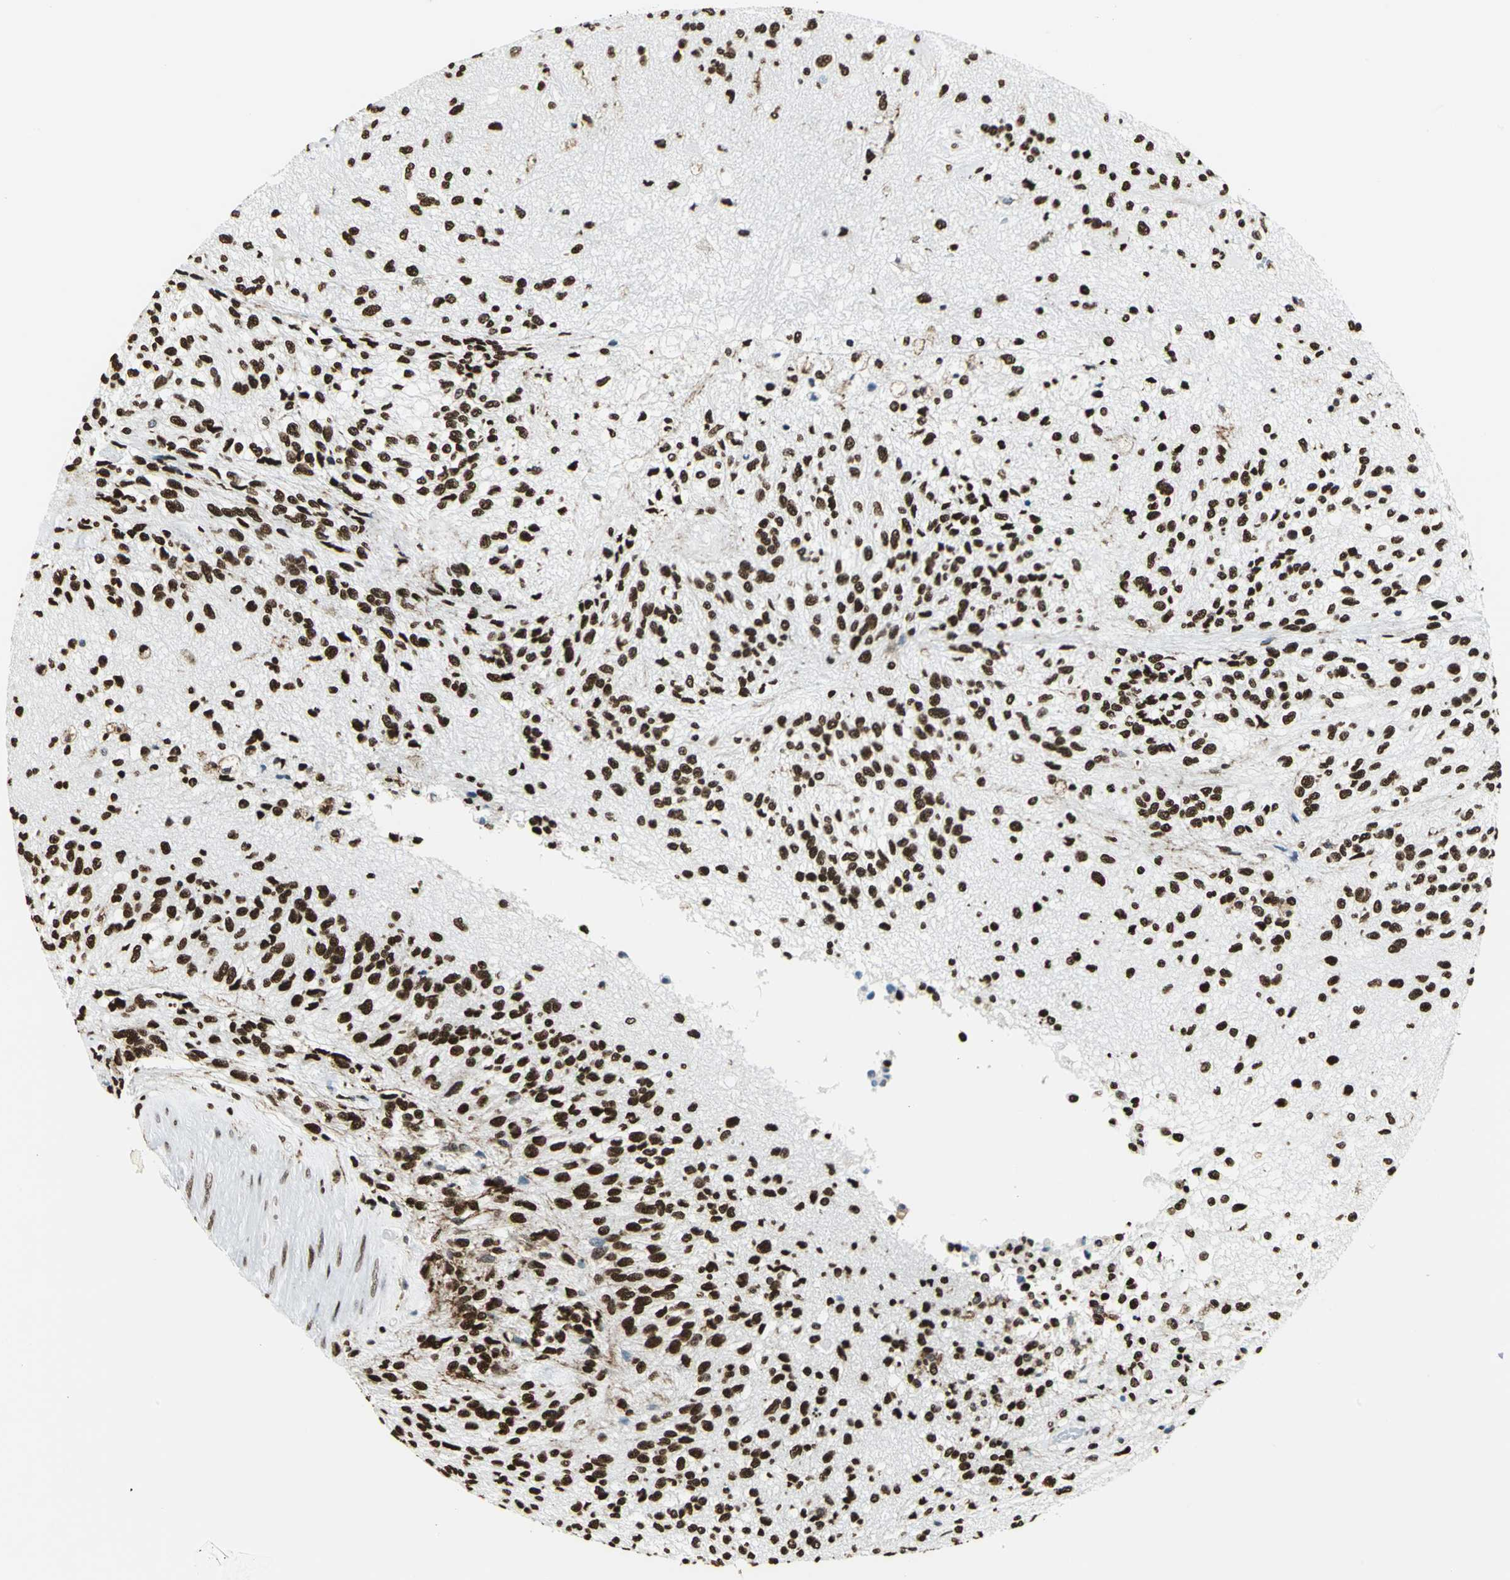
{"staining": {"intensity": "strong", "quantity": ">75%", "location": "nuclear"}, "tissue": "glioma", "cell_type": "Tumor cells", "image_type": "cancer", "snomed": [{"axis": "morphology", "description": "Normal tissue, NOS"}, {"axis": "morphology", "description": "Glioma, malignant, High grade"}, {"axis": "topography", "description": "Cerebral cortex"}], "caption": "High-magnification brightfield microscopy of high-grade glioma (malignant) stained with DAB (brown) and counterstained with hematoxylin (blue). tumor cells exhibit strong nuclear expression is present in approximately>75% of cells. The staining is performed using DAB brown chromogen to label protein expression. The nuclei are counter-stained blue using hematoxylin.", "gene": "APEX1", "patient": {"sex": "male", "age": 77}}